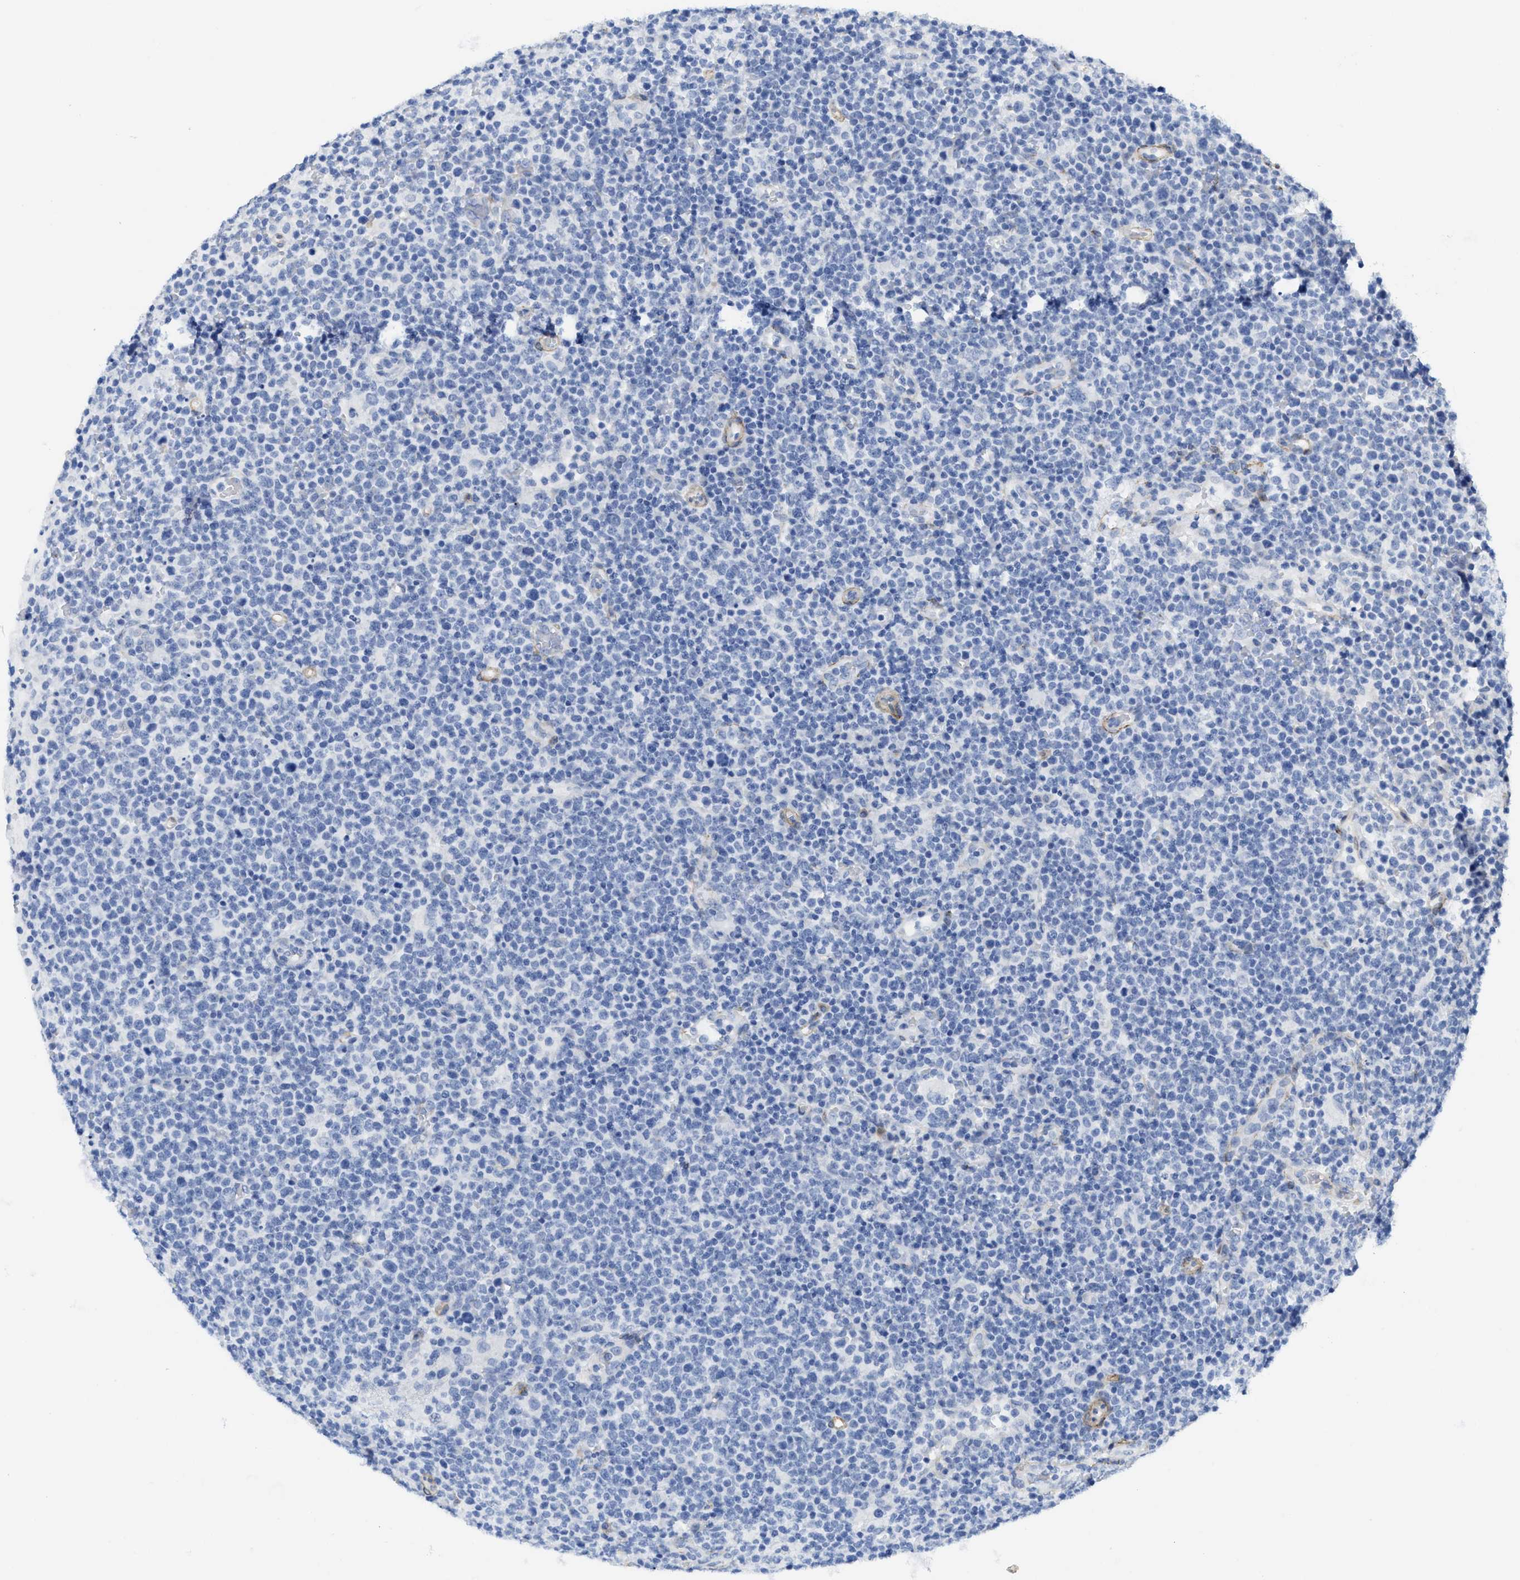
{"staining": {"intensity": "negative", "quantity": "none", "location": "none"}, "tissue": "lymphoma", "cell_type": "Tumor cells", "image_type": "cancer", "snomed": [{"axis": "morphology", "description": "Malignant lymphoma, non-Hodgkin's type, High grade"}, {"axis": "topography", "description": "Lymph node"}], "caption": "A high-resolution micrograph shows immunohistochemistry staining of high-grade malignant lymphoma, non-Hodgkin's type, which reveals no significant positivity in tumor cells.", "gene": "TUB", "patient": {"sex": "male", "age": 61}}